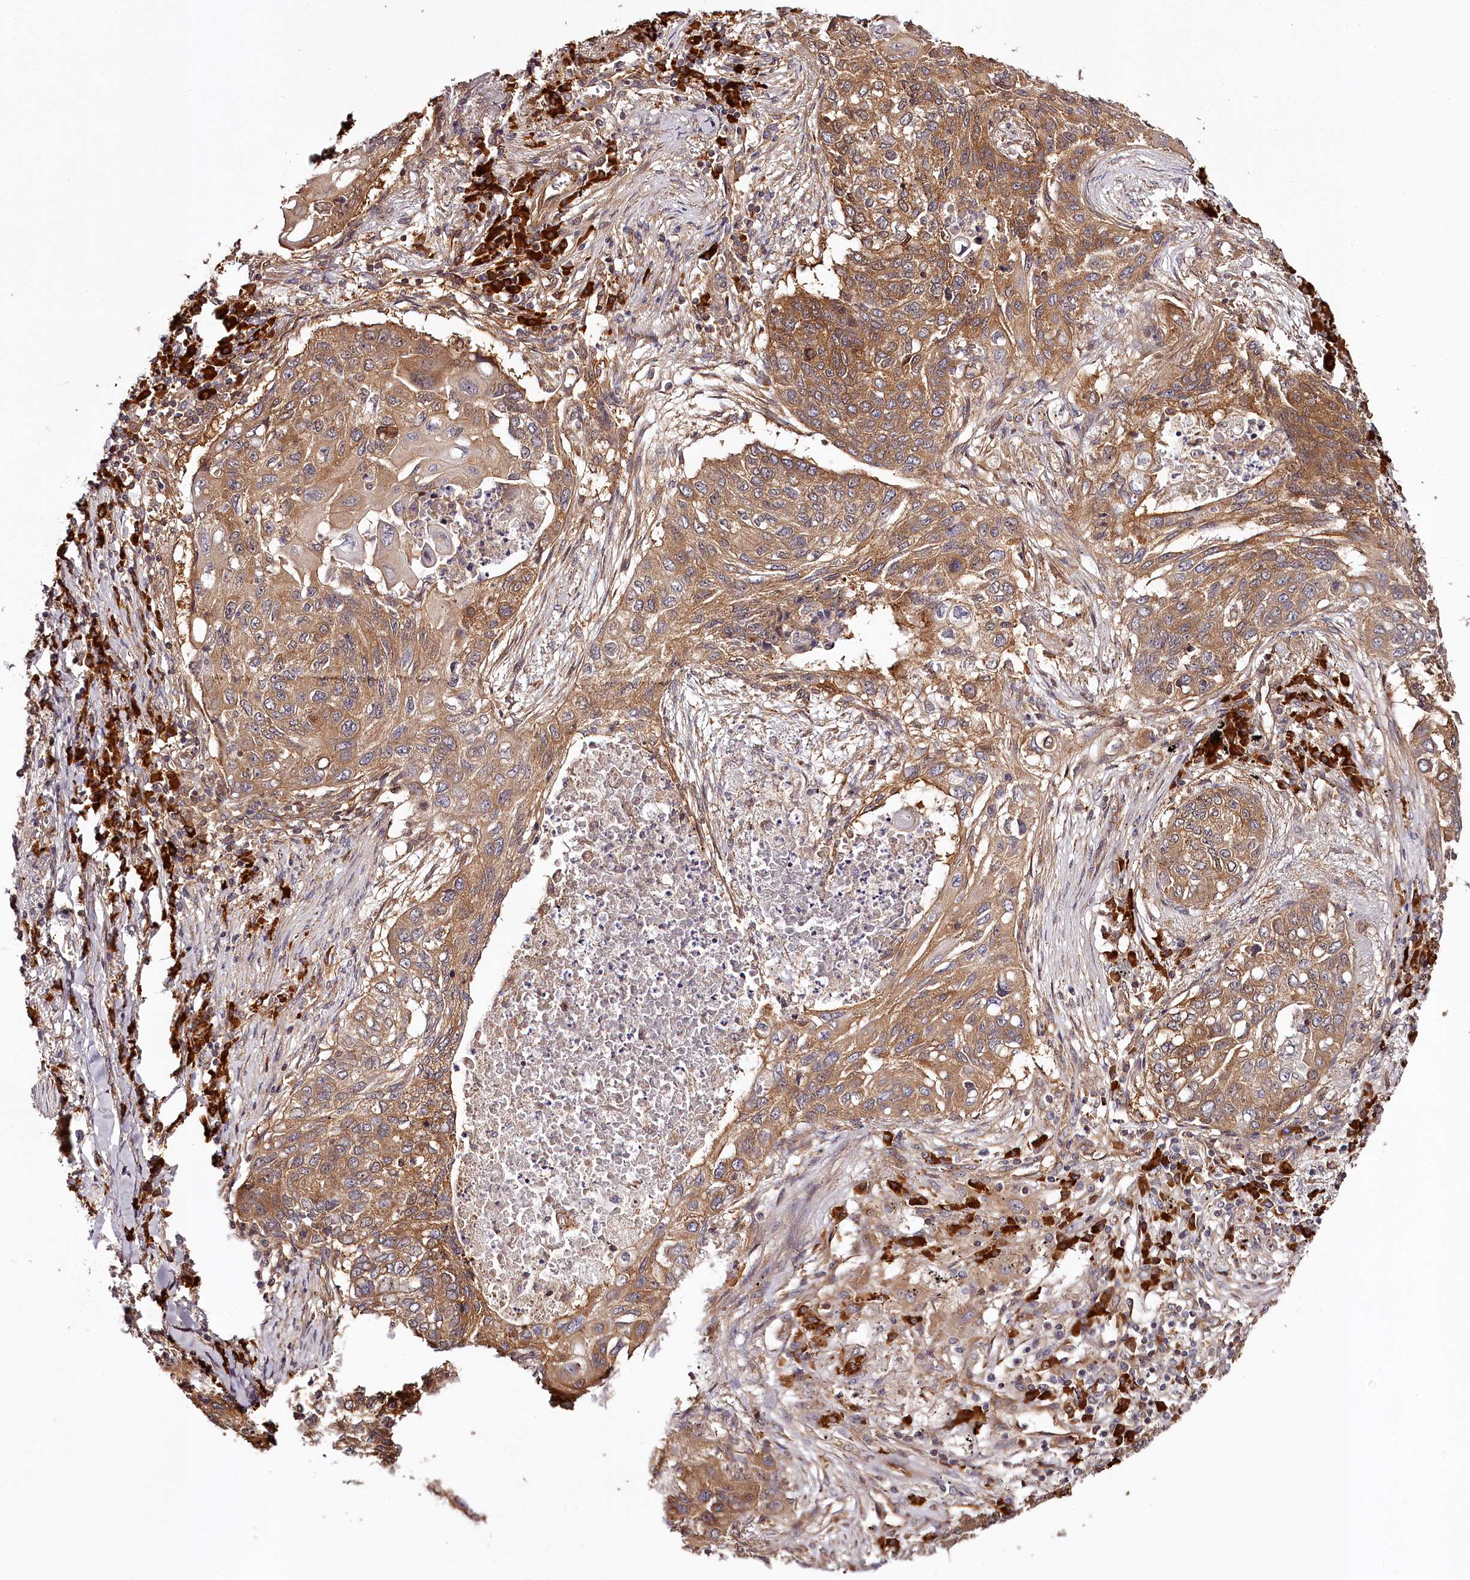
{"staining": {"intensity": "moderate", "quantity": ">75%", "location": "cytoplasmic/membranous"}, "tissue": "lung cancer", "cell_type": "Tumor cells", "image_type": "cancer", "snomed": [{"axis": "morphology", "description": "Squamous cell carcinoma, NOS"}, {"axis": "topography", "description": "Lung"}], "caption": "The immunohistochemical stain labels moderate cytoplasmic/membranous positivity in tumor cells of lung cancer tissue.", "gene": "TARS1", "patient": {"sex": "female", "age": 63}}